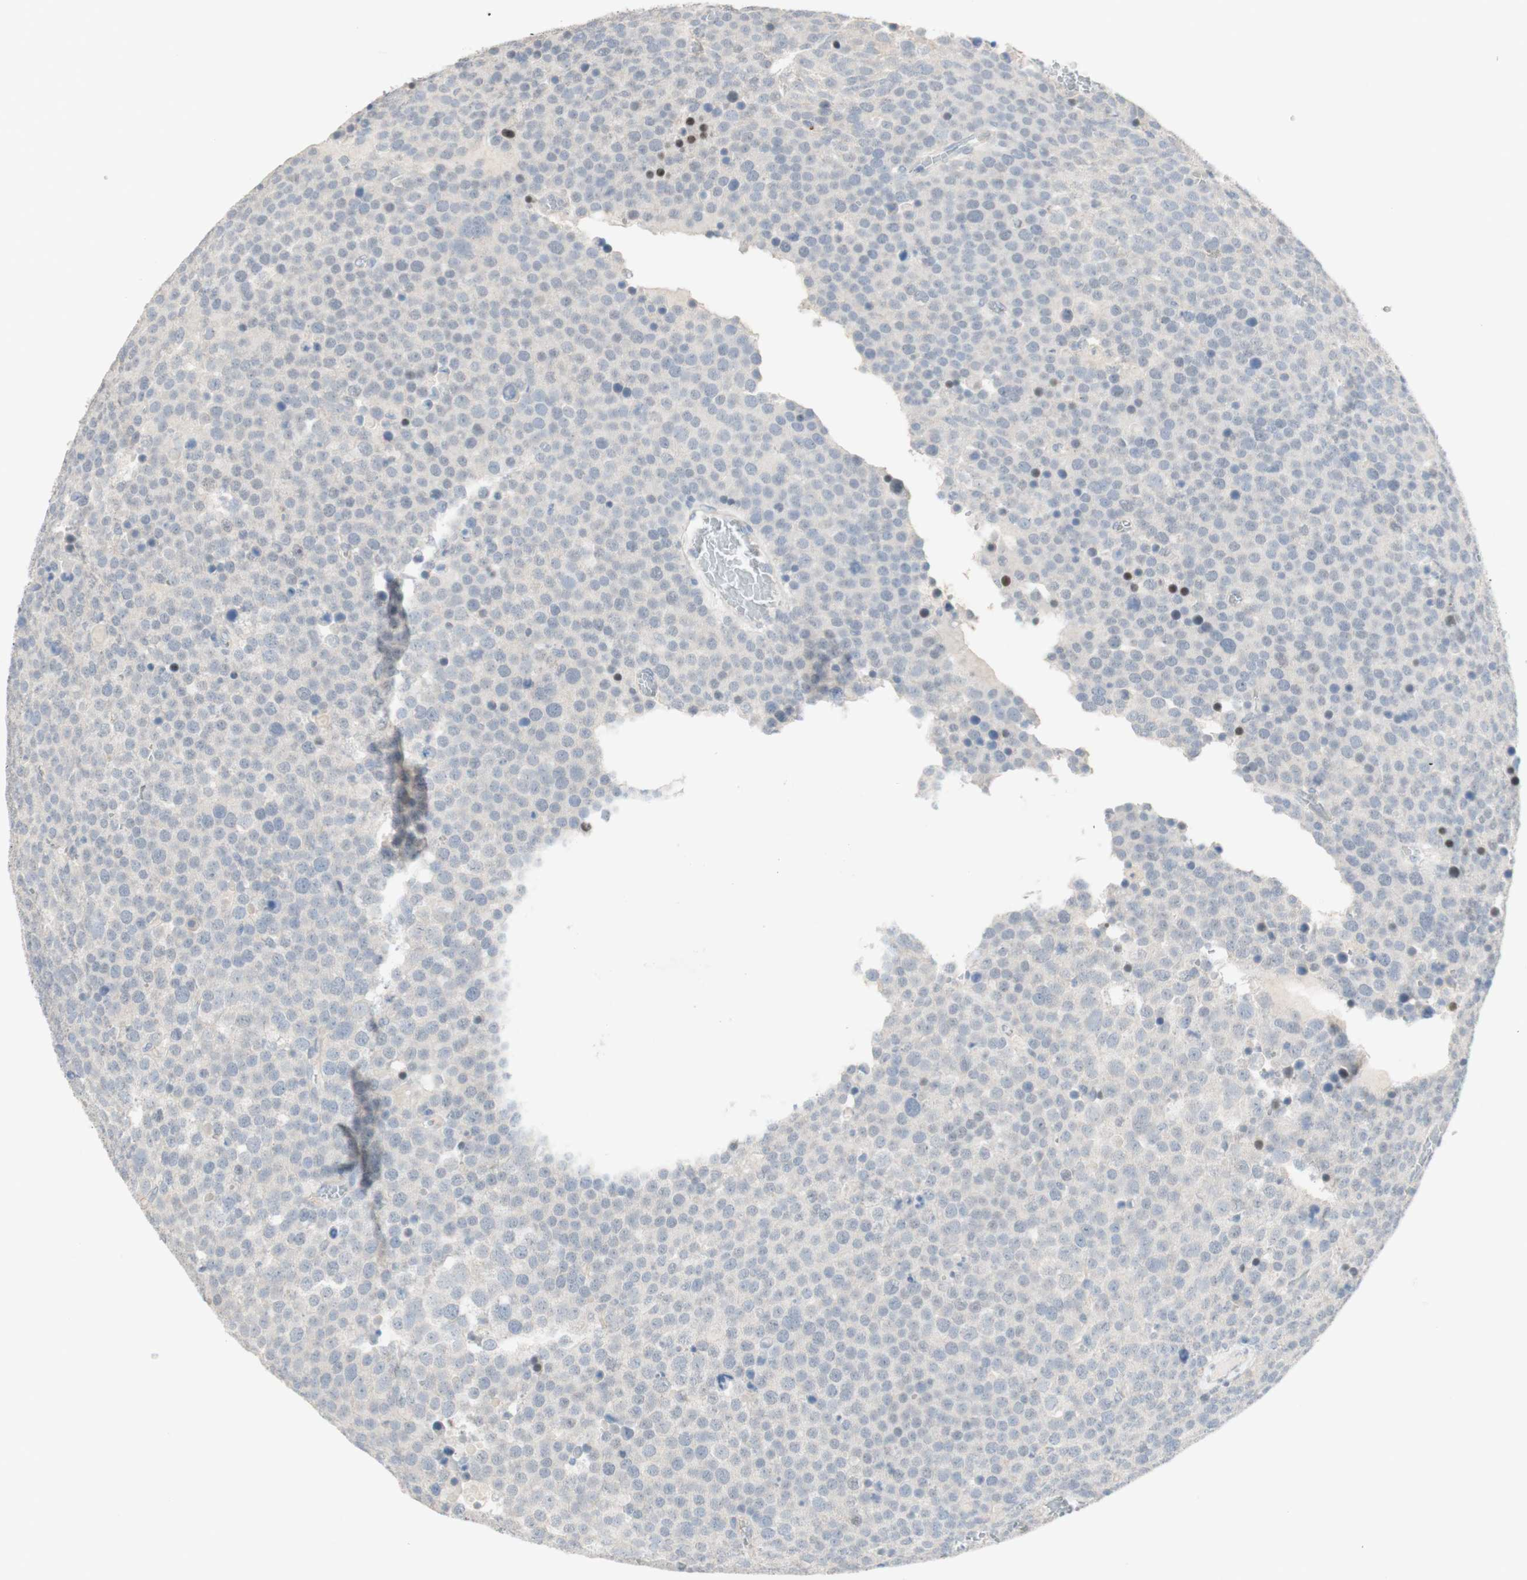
{"staining": {"intensity": "weak", "quantity": "<25%", "location": "nuclear"}, "tissue": "testis cancer", "cell_type": "Tumor cells", "image_type": "cancer", "snomed": [{"axis": "morphology", "description": "Seminoma, NOS"}, {"axis": "topography", "description": "Testis"}], "caption": "DAB immunohistochemical staining of testis seminoma demonstrates no significant expression in tumor cells.", "gene": "MANEA", "patient": {"sex": "male", "age": 71}}